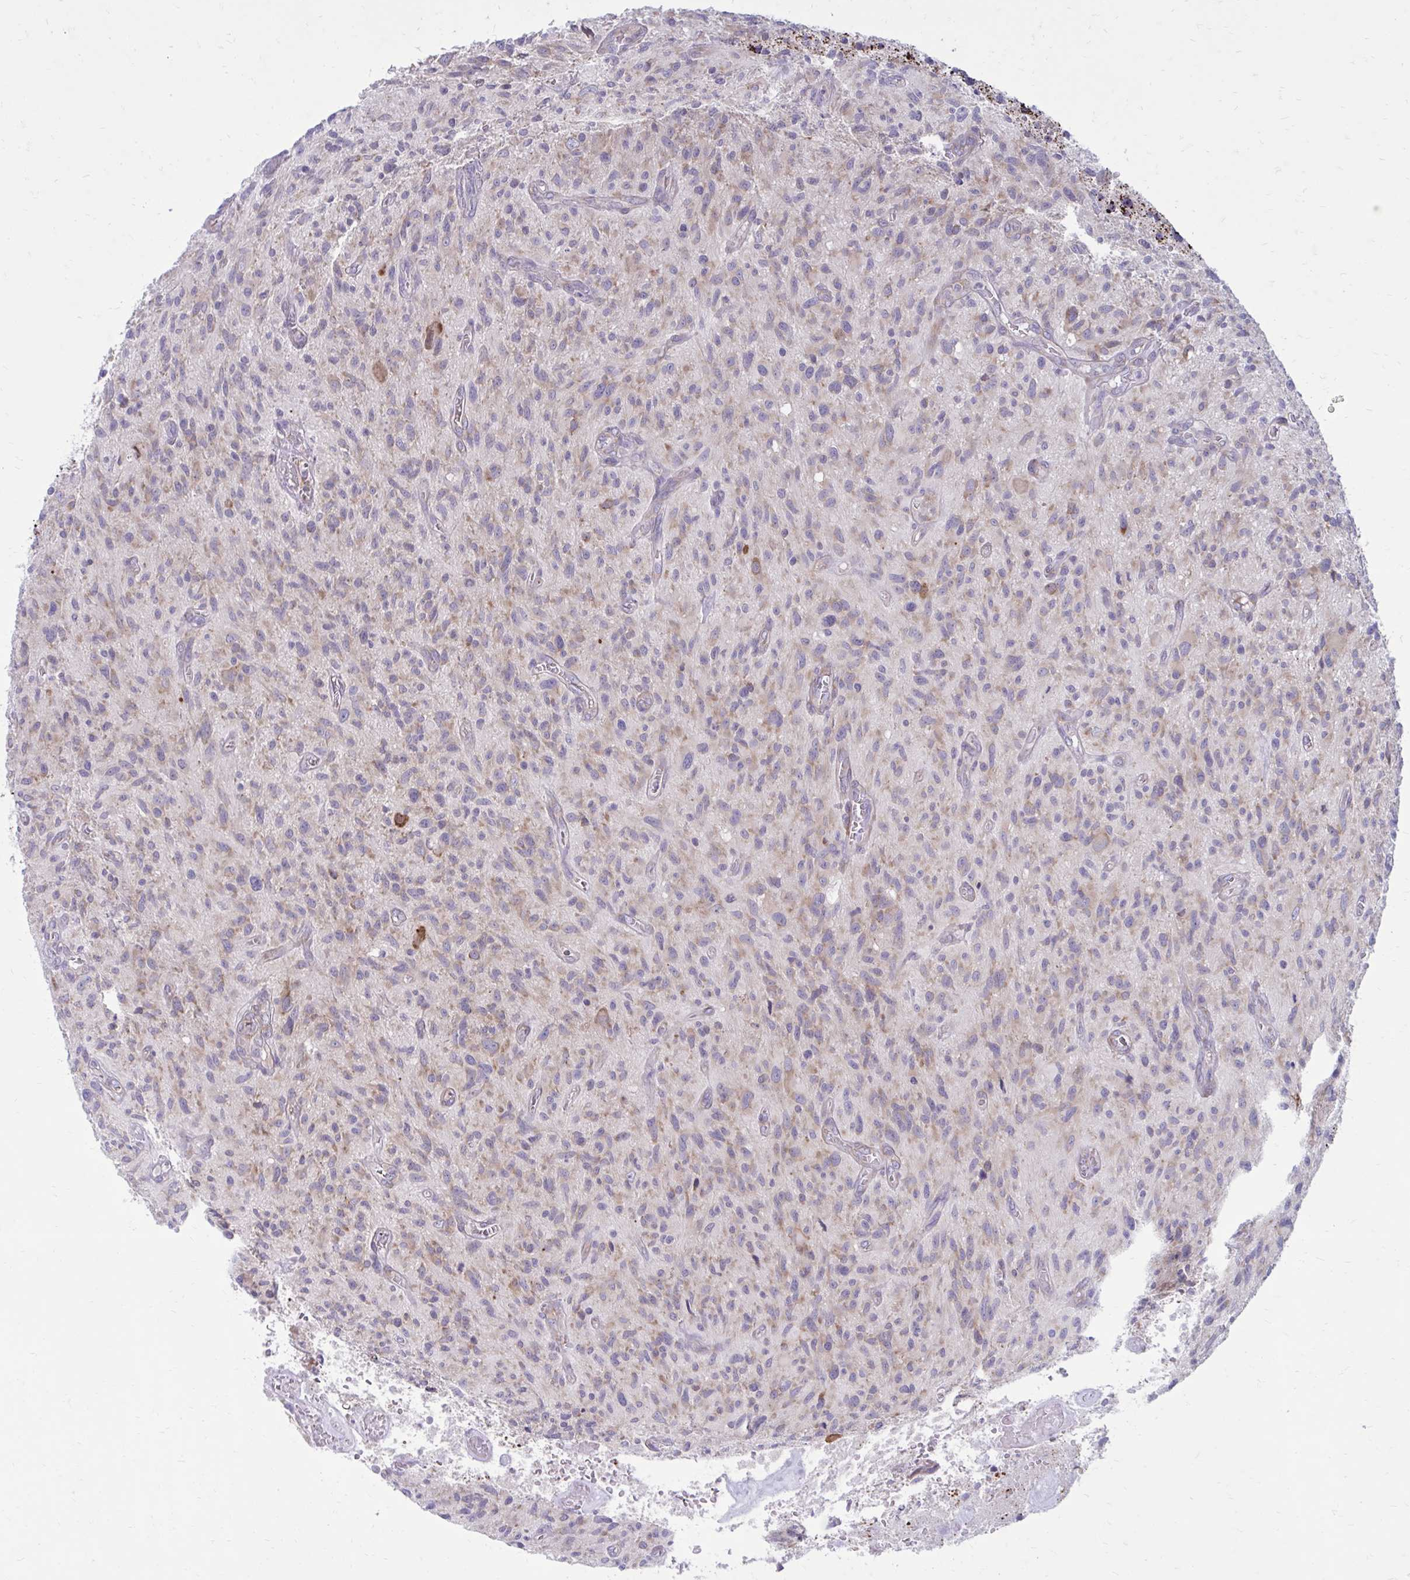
{"staining": {"intensity": "weak", "quantity": "25%-75%", "location": "cytoplasmic/membranous"}, "tissue": "glioma", "cell_type": "Tumor cells", "image_type": "cancer", "snomed": [{"axis": "morphology", "description": "Glioma, malignant, High grade"}, {"axis": "topography", "description": "Brain"}], "caption": "This image exhibits malignant glioma (high-grade) stained with immunohistochemistry to label a protein in brown. The cytoplasmic/membranous of tumor cells show weak positivity for the protein. Nuclei are counter-stained blue.", "gene": "GIGYF2", "patient": {"sex": "male", "age": 75}}